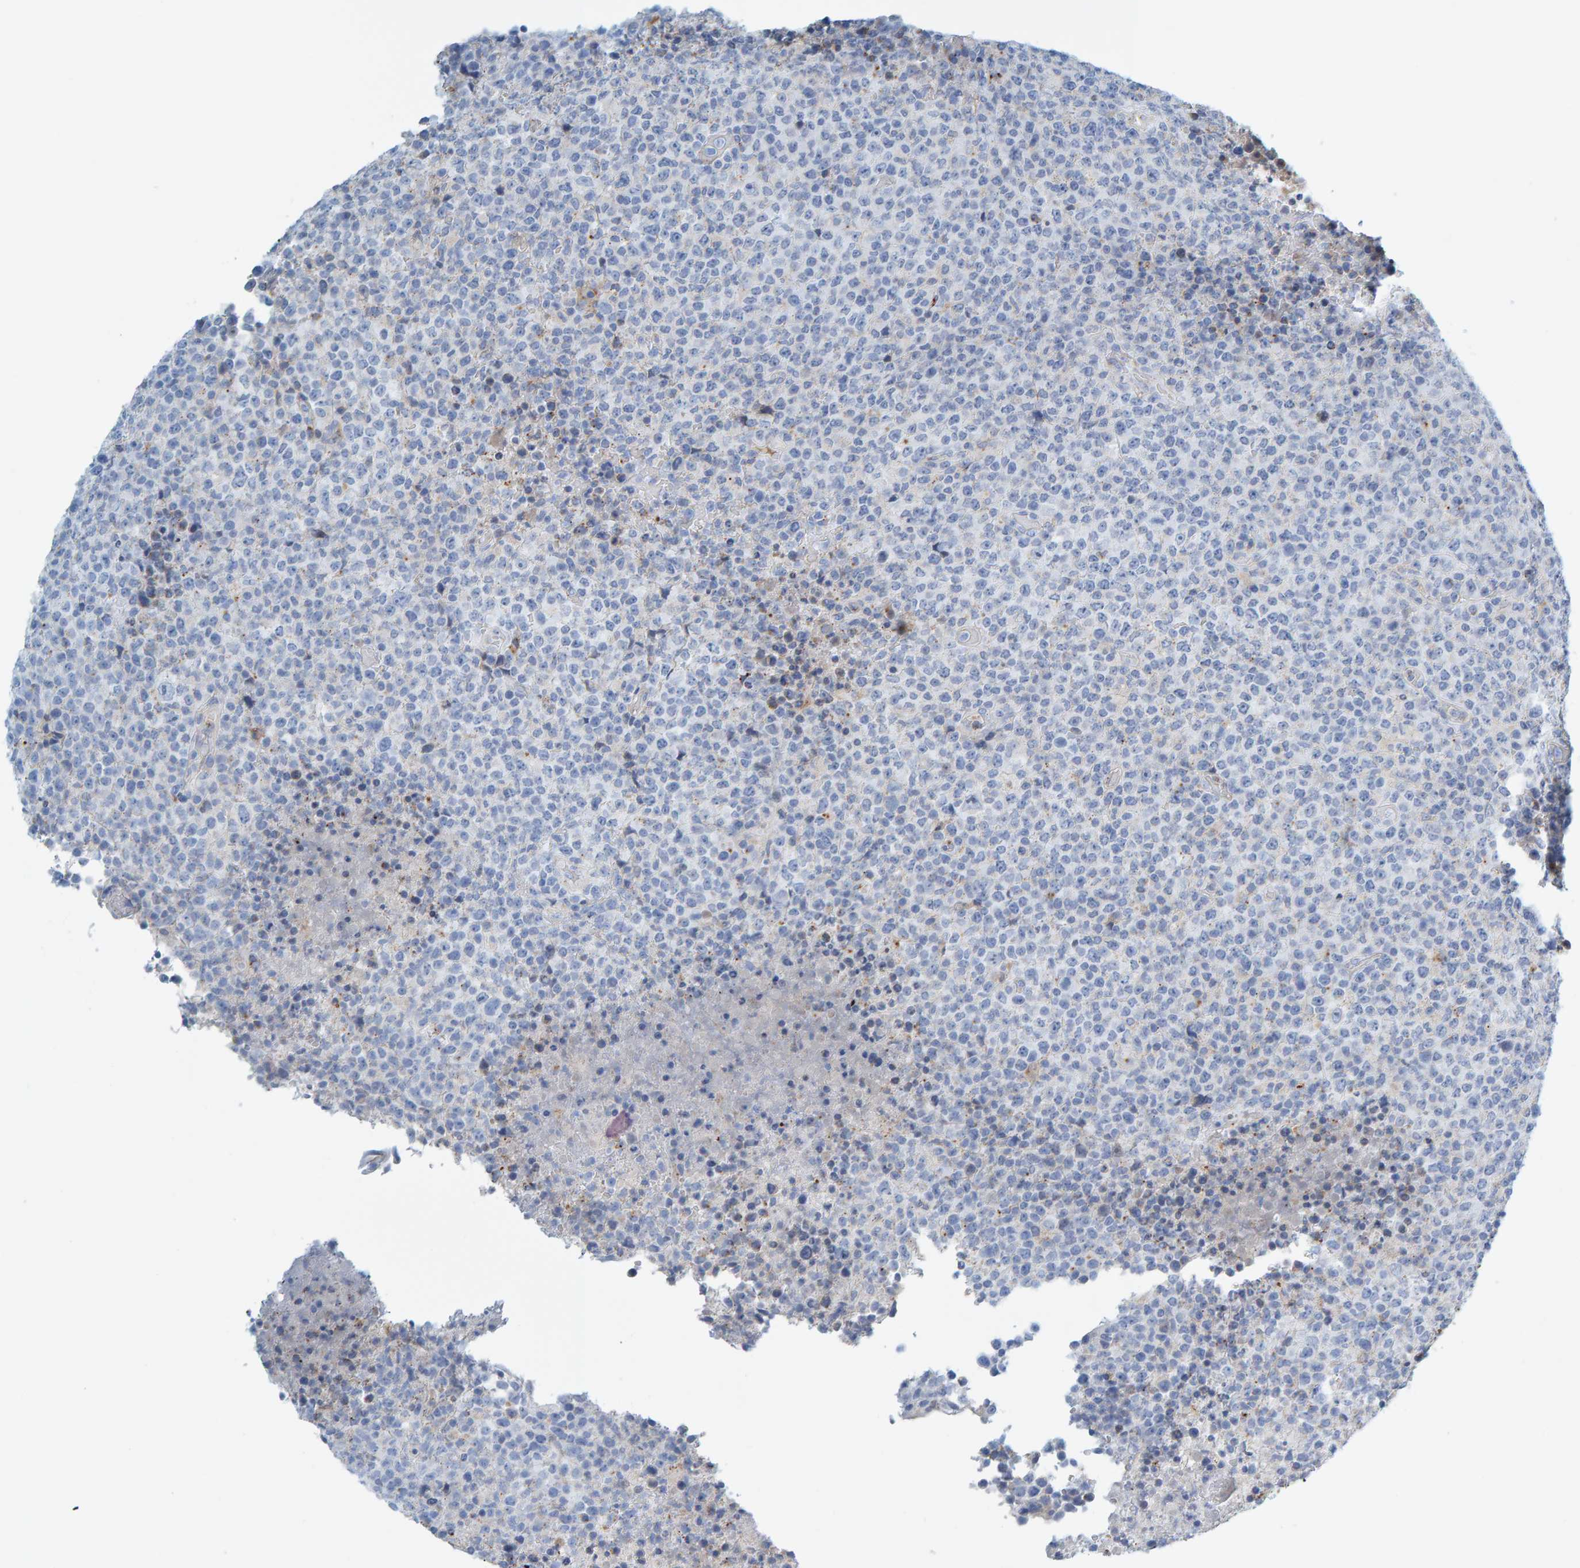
{"staining": {"intensity": "negative", "quantity": "none", "location": "none"}, "tissue": "lymphoma", "cell_type": "Tumor cells", "image_type": "cancer", "snomed": [{"axis": "morphology", "description": "Malignant lymphoma, non-Hodgkin's type, High grade"}, {"axis": "topography", "description": "Lymph node"}], "caption": "Malignant lymphoma, non-Hodgkin's type (high-grade) was stained to show a protein in brown. There is no significant expression in tumor cells.", "gene": "BIN3", "patient": {"sex": "male", "age": 13}}